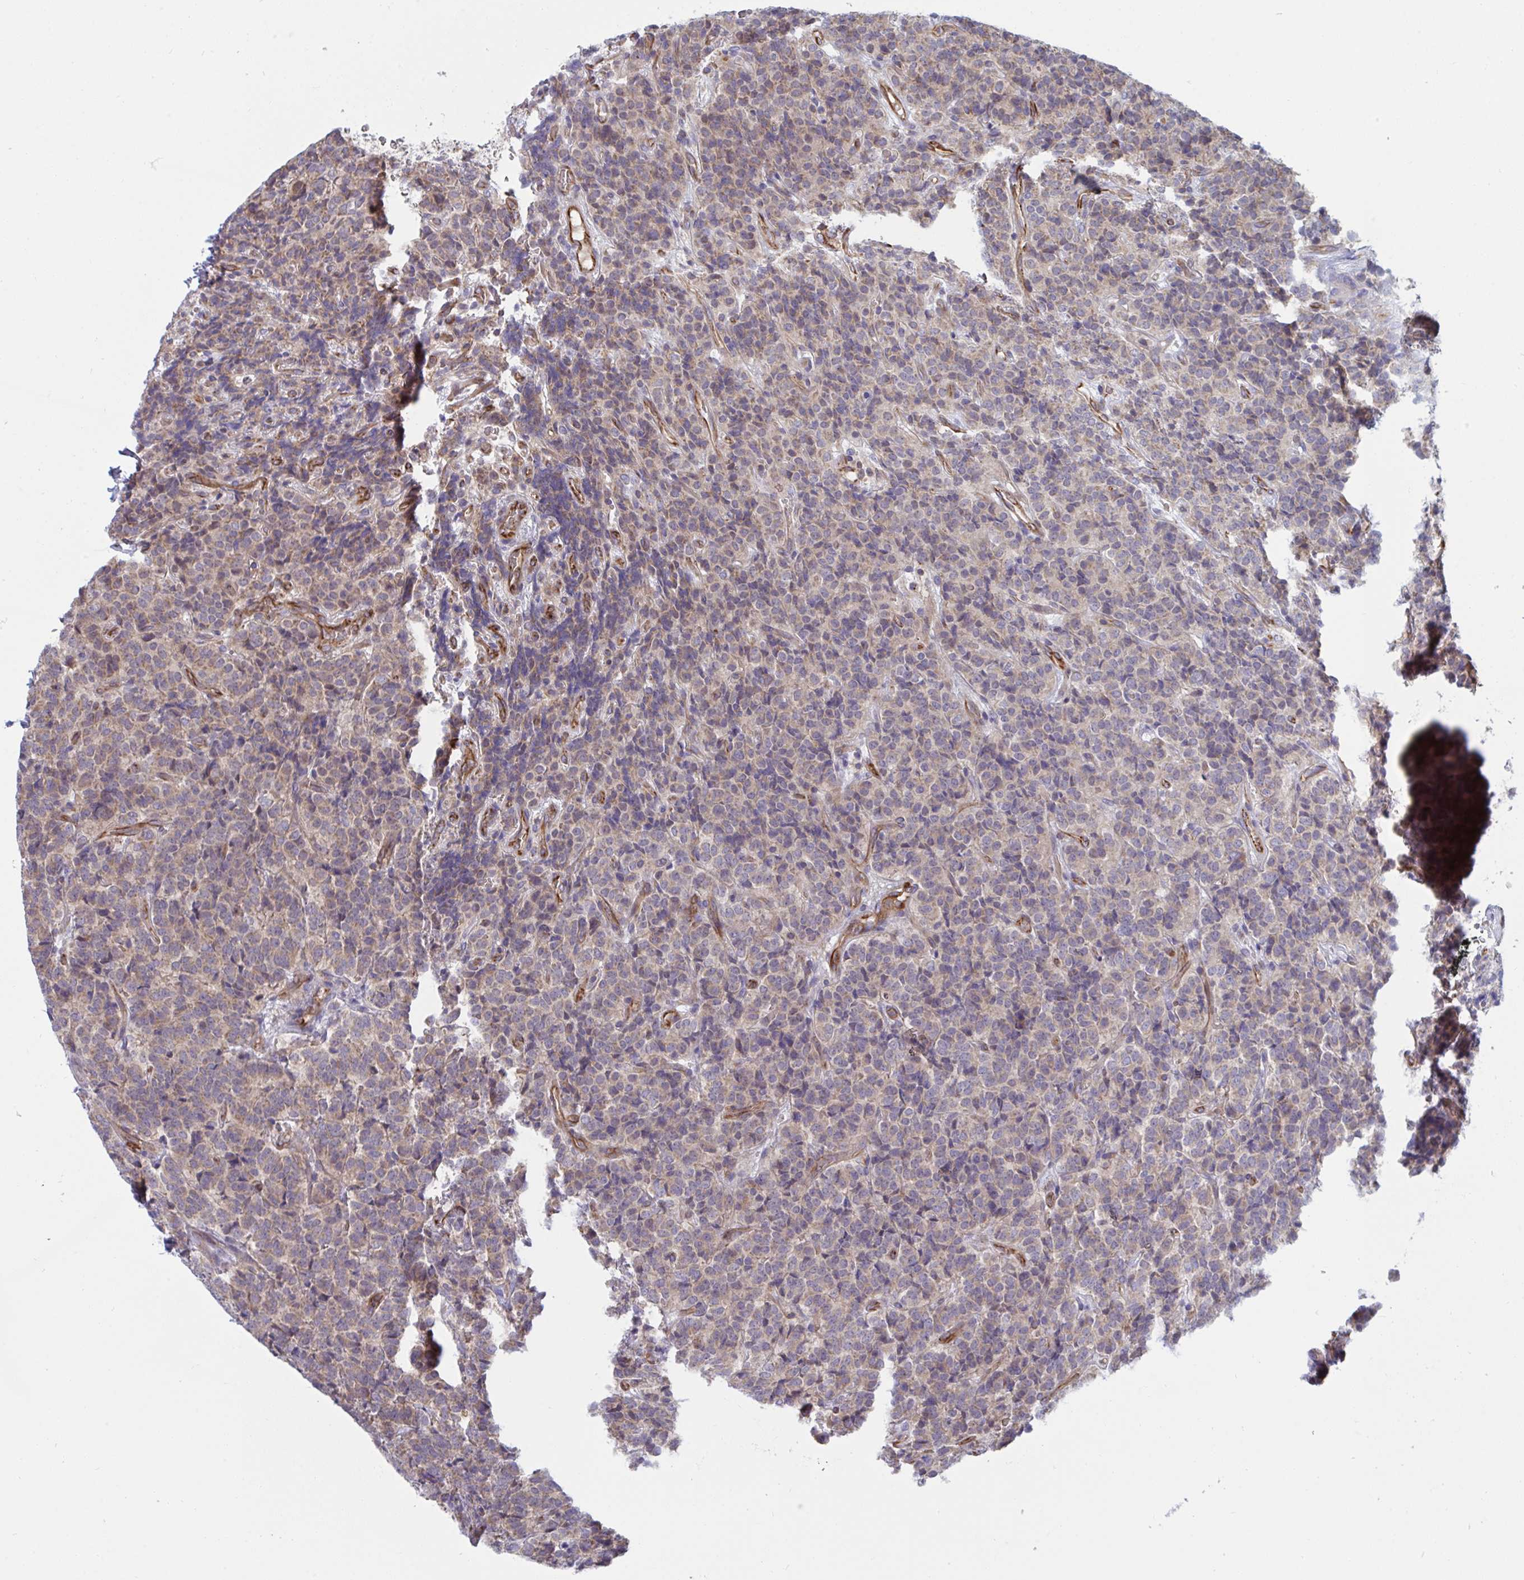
{"staining": {"intensity": "weak", "quantity": "25%-75%", "location": "cytoplasmic/membranous"}, "tissue": "carcinoid", "cell_type": "Tumor cells", "image_type": "cancer", "snomed": [{"axis": "morphology", "description": "Carcinoid, malignant, NOS"}, {"axis": "topography", "description": "Pancreas"}], "caption": "IHC photomicrograph of neoplastic tissue: malignant carcinoid stained using immunohistochemistry (IHC) shows low levels of weak protein expression localized specifically in the cytoplasmic/membranous of tumor cells, appearing as a cytoplasmic/membranous brown color.", "gene": "SLC9A6", "patient": {"sex": "male", "age": 36}}